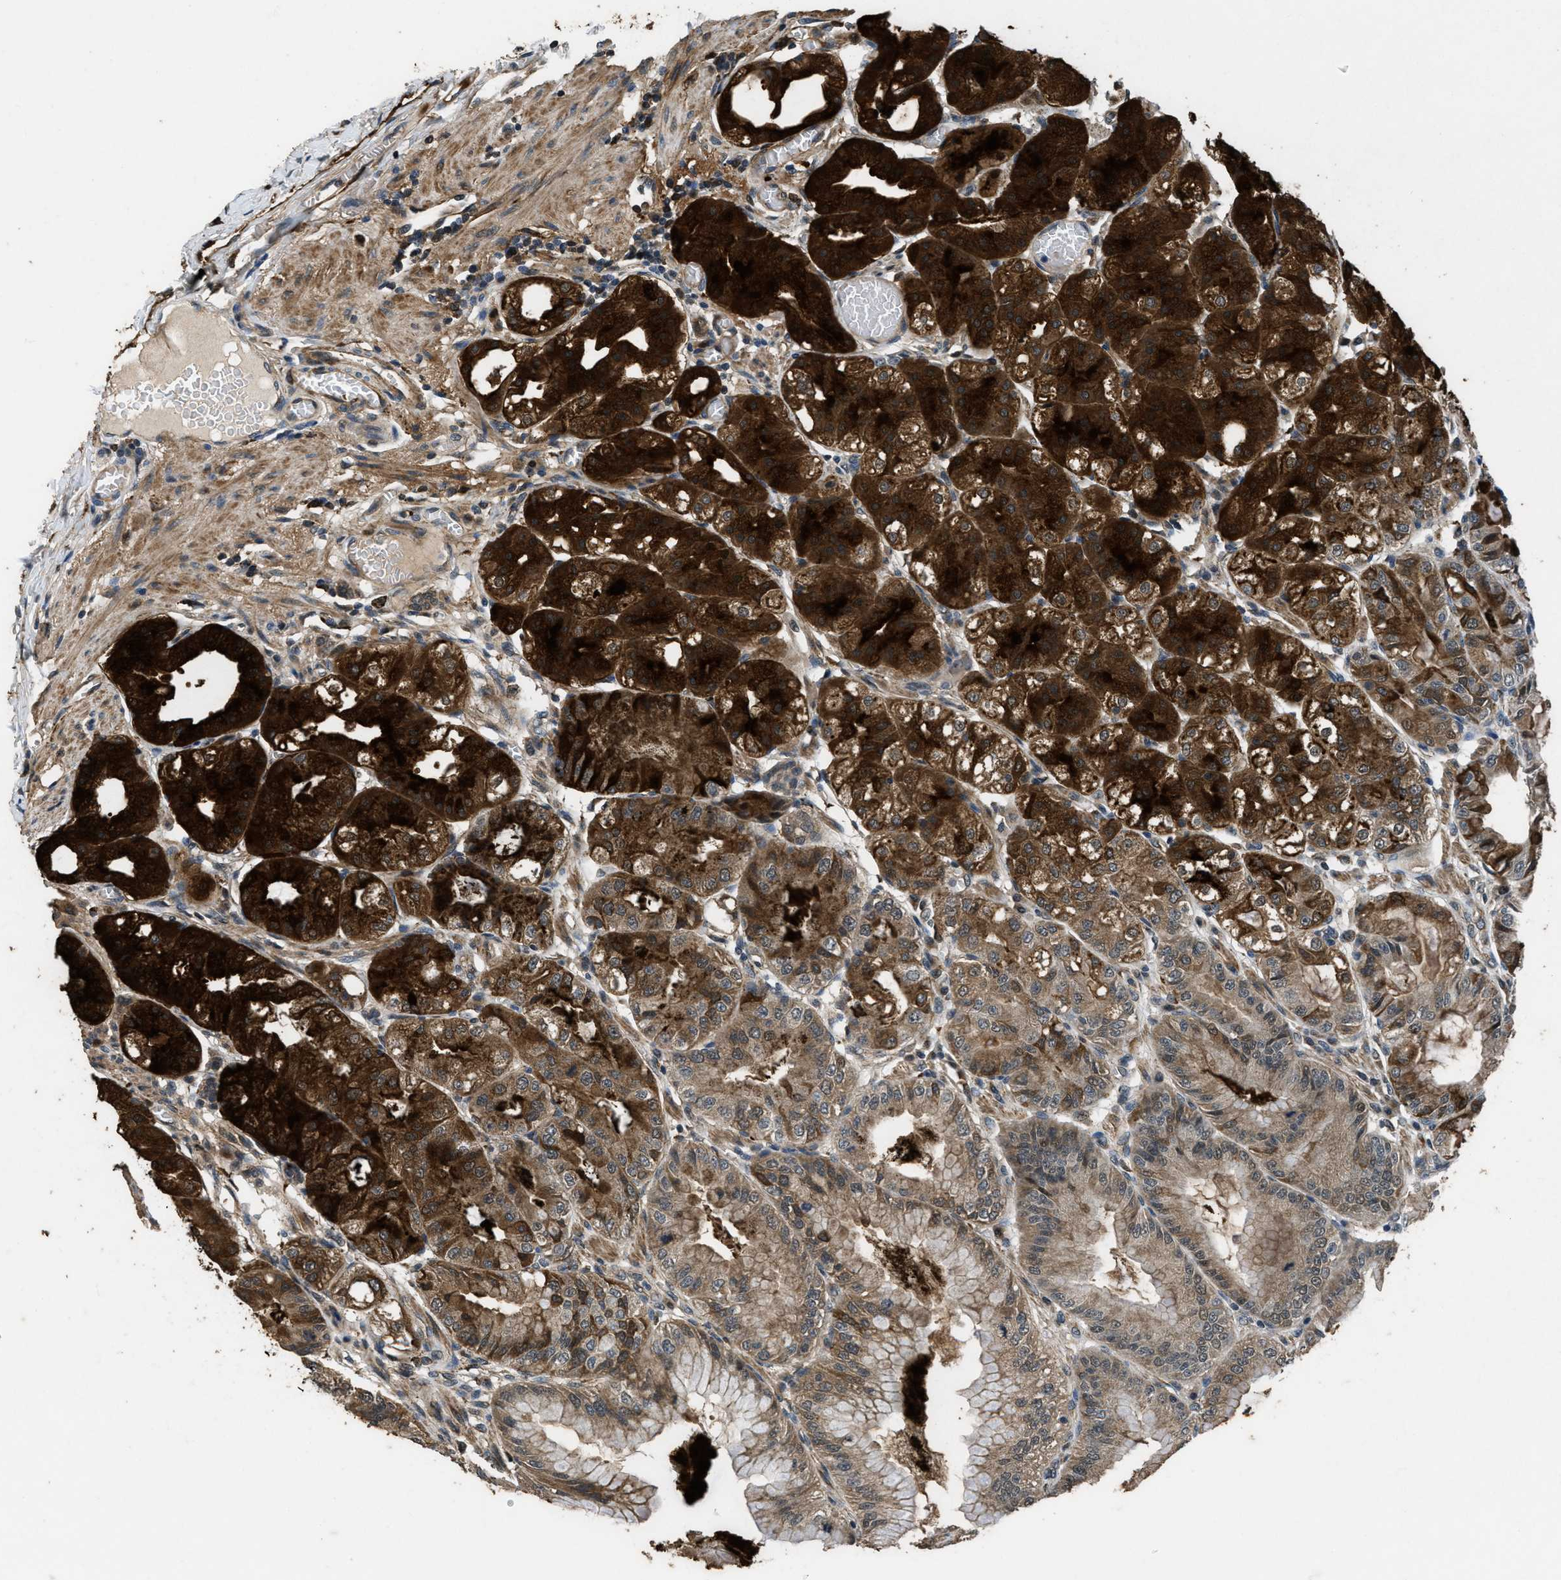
{"staining": {"intensity": "strong", "quantity": ">75%", "location": "cytoplasmic/membranous"}, "tissue": "stomach", "cell_type": "Glandular cells", "image_type": "normal", "snomed": [{"axis": "morphology", "description": "Normal tissue, NOS"}, {"axis": "topography", "description": "Stomach, lower"}], "caption": "The histopathology image demonstrates staining of unremarkable stomach, revealing strong cytoplasmic/membranous protein staining (brown color) within glandular cells. (DAB (3,3'-diaminobenzidine) IHC with brightfield microscopy, high magnification).", "gene": "NAT1", "patient": {"sex": "male", "age": 71}}